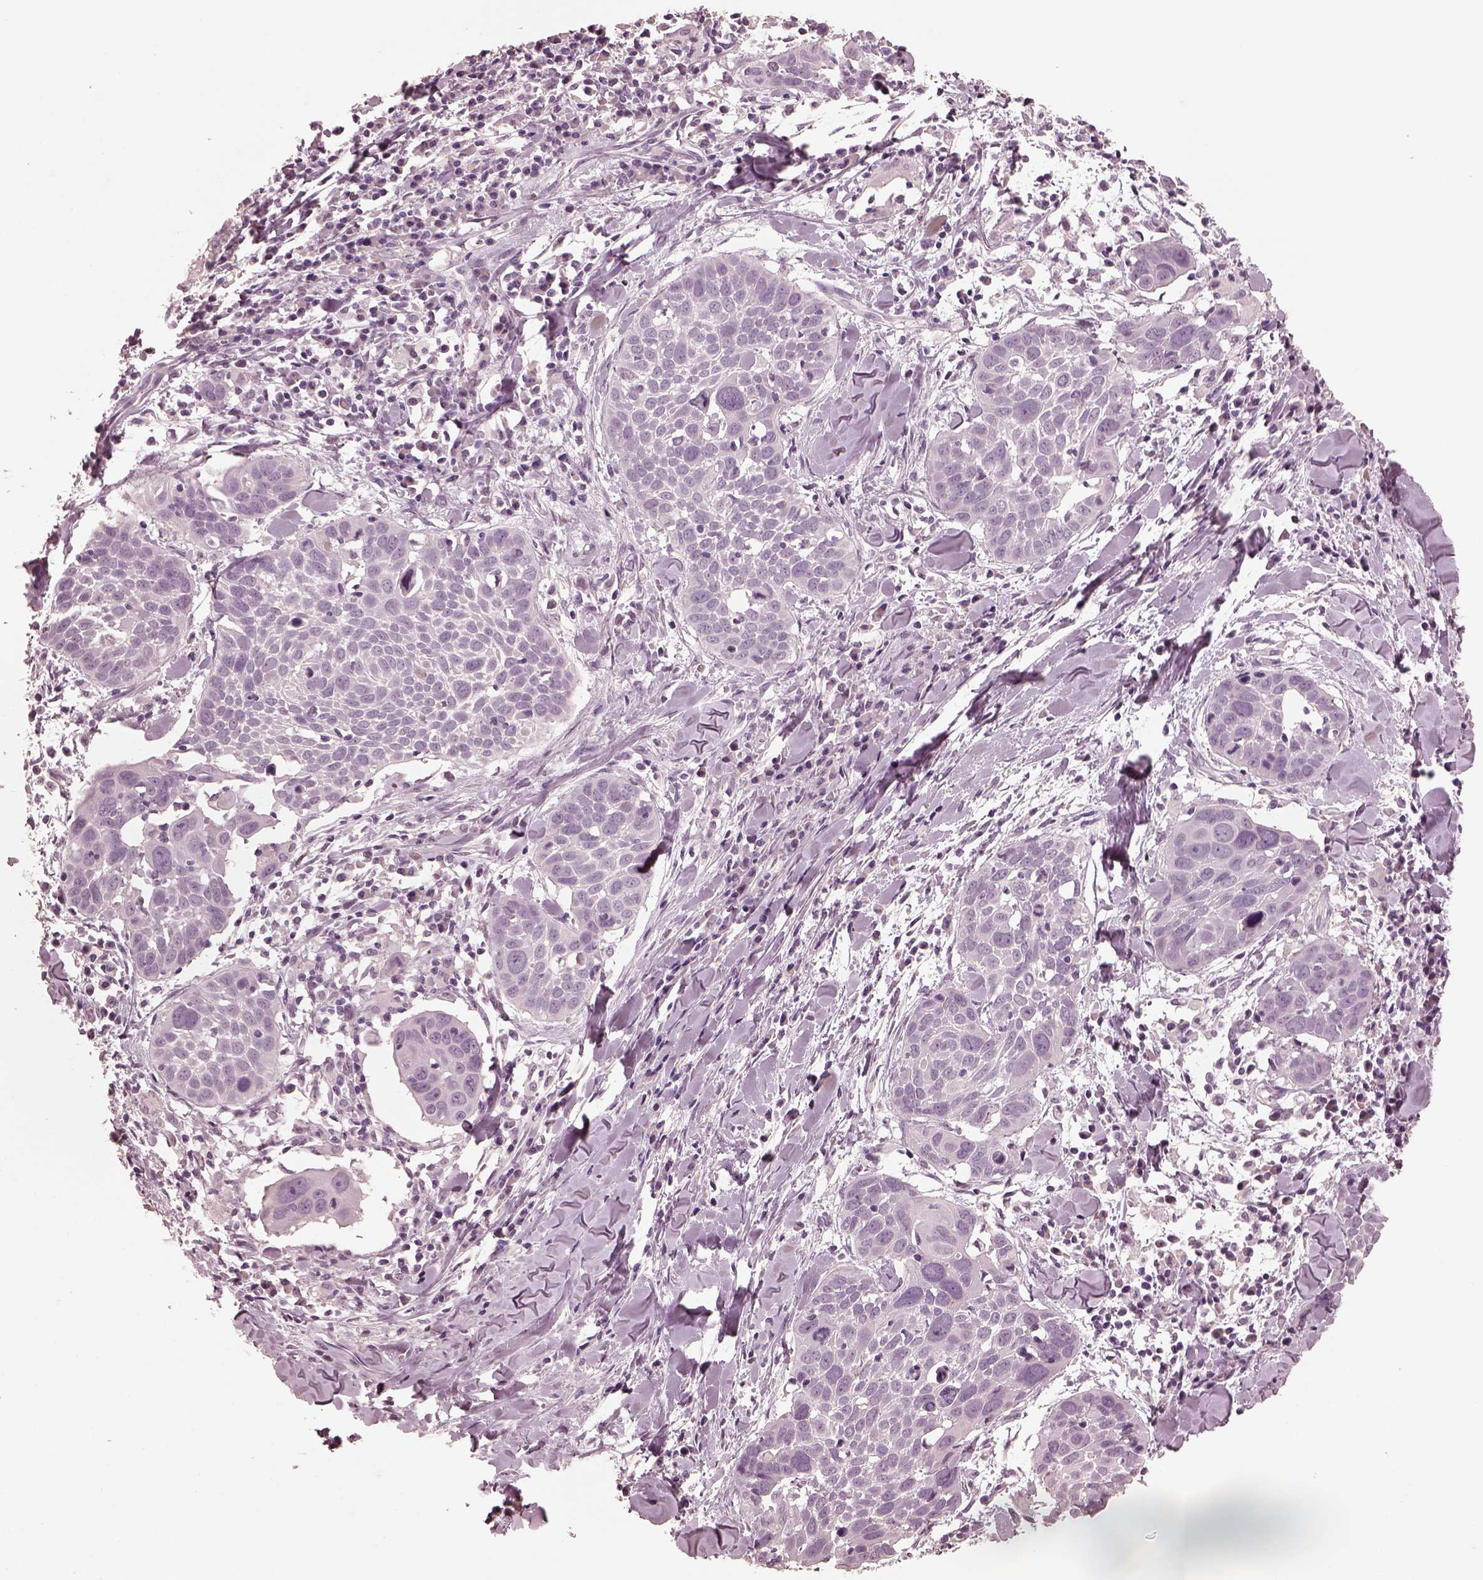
{"staining": {"intensity": "negative", "quantity": "none", "location": "none"}, "tissue": "lung cancer", "cell_type": "Tumor cells", "image_type": "cancer", "snomed": [{"axis": "morphology", "description": "Squamous cell carcinoma, NOS"}, {"axis": "topography", "description": "Lung"}], "caption": "There is no significant expression in tumor cells of lung cancer. (Stains: DAB immunohistochemistry (IHC) with hematoxylin counter stain, Microscopy: brightfield microscopy at high magnification).", "gene": "CGA", "patient": {"sex": "male", "age": 57}}